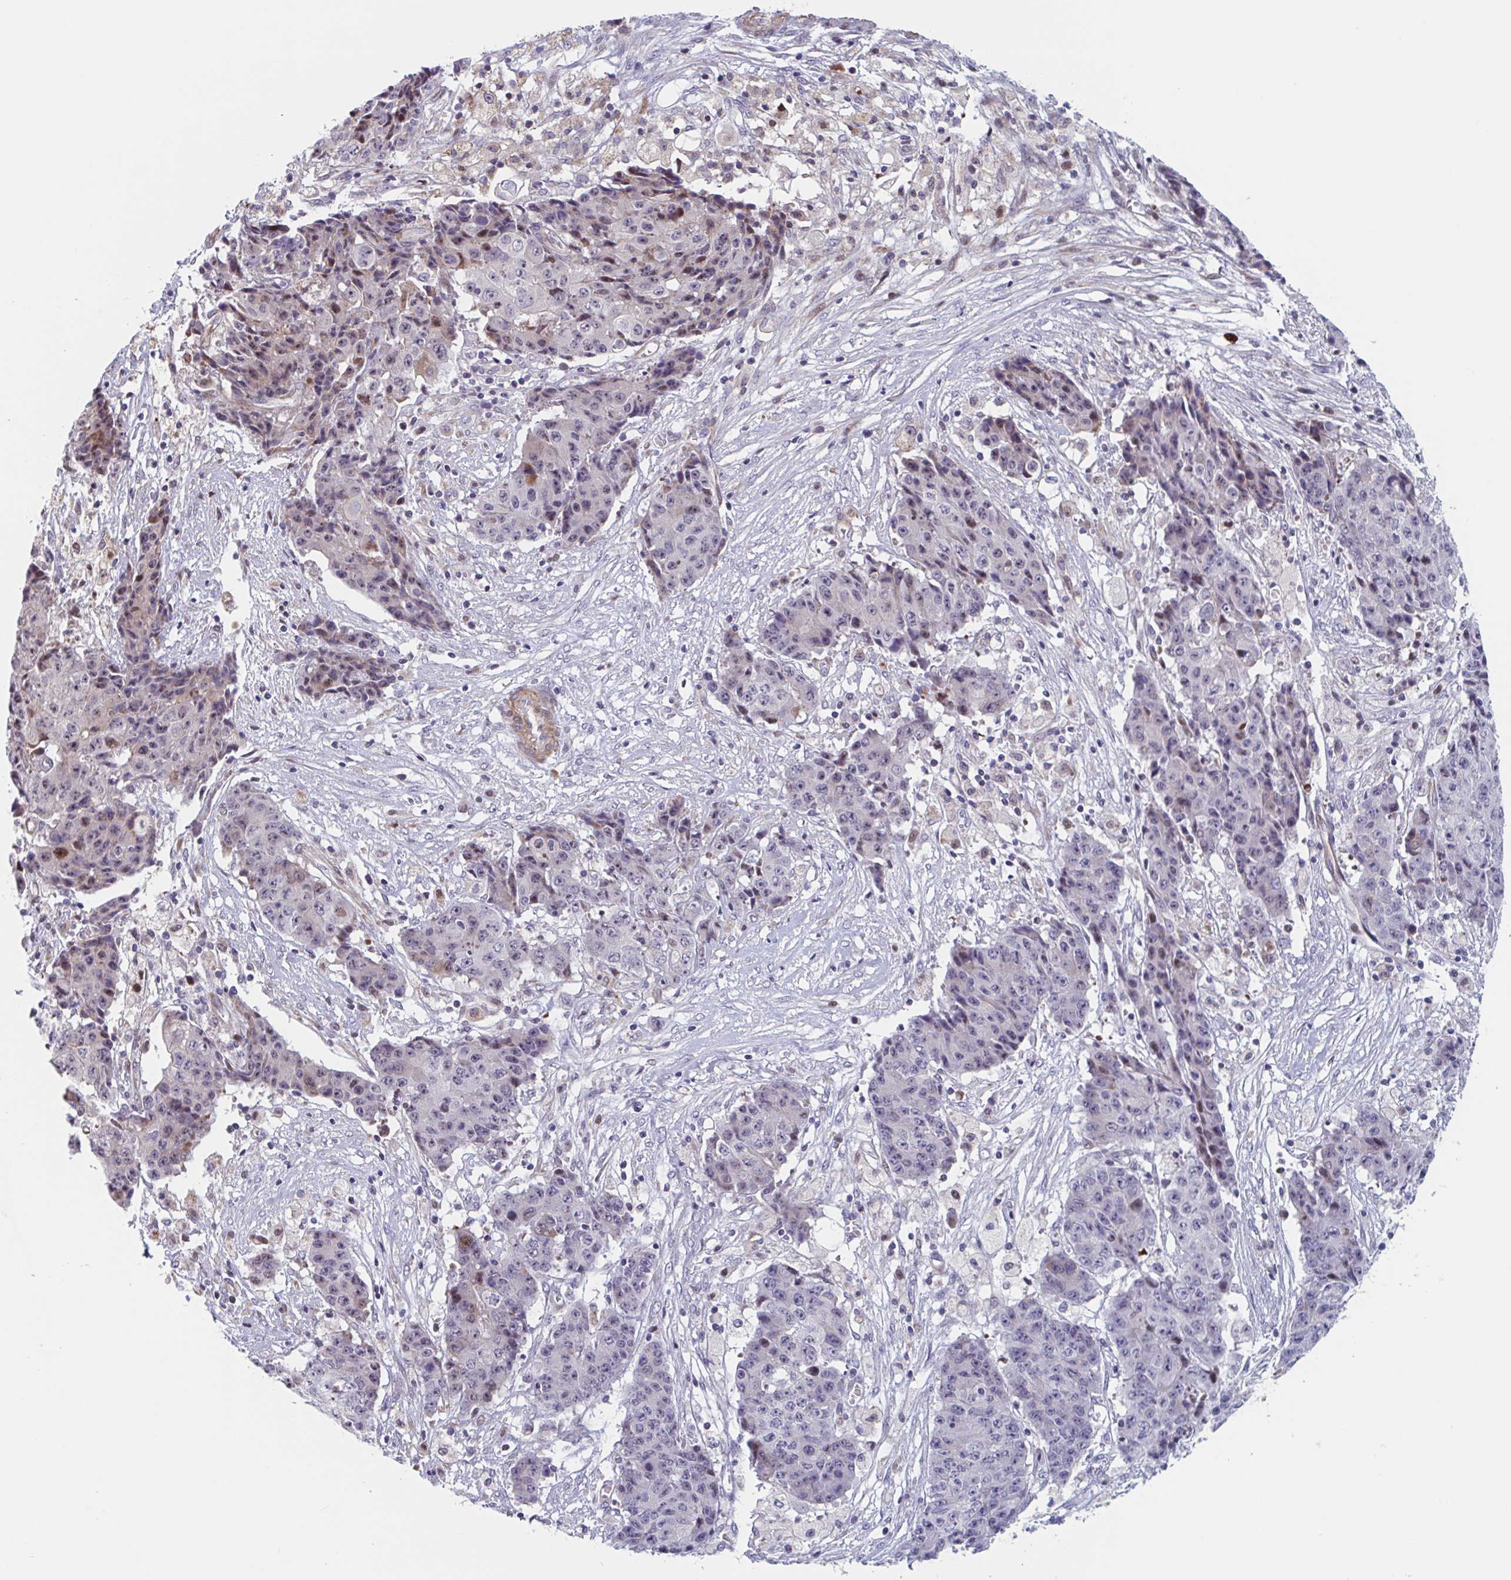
{"staining": {"intensity": "weak", "quantity": "25%-75%", "location": "nuclear"}, "tissue": "ovarian cancer", "cell_type": "Tumor cells", "image_type": "cancer", "snomed": [{"axis": "morphology", "description": "Carcinoma, endometroid"}, {"axis": "topography", "description": "Ovary"}], "caption": "Protein staining by immunohistochemistry (IHC) displays weak nuclear positivity in about 25%-75% of tumor cells in ovarian cancer. (Stains: DAB in brown, nuclei in blue, Microscopy: brightfield microscopy at high magnification).", "gene": "DUXA", "patient": {"sex": "female", "age": 42}}